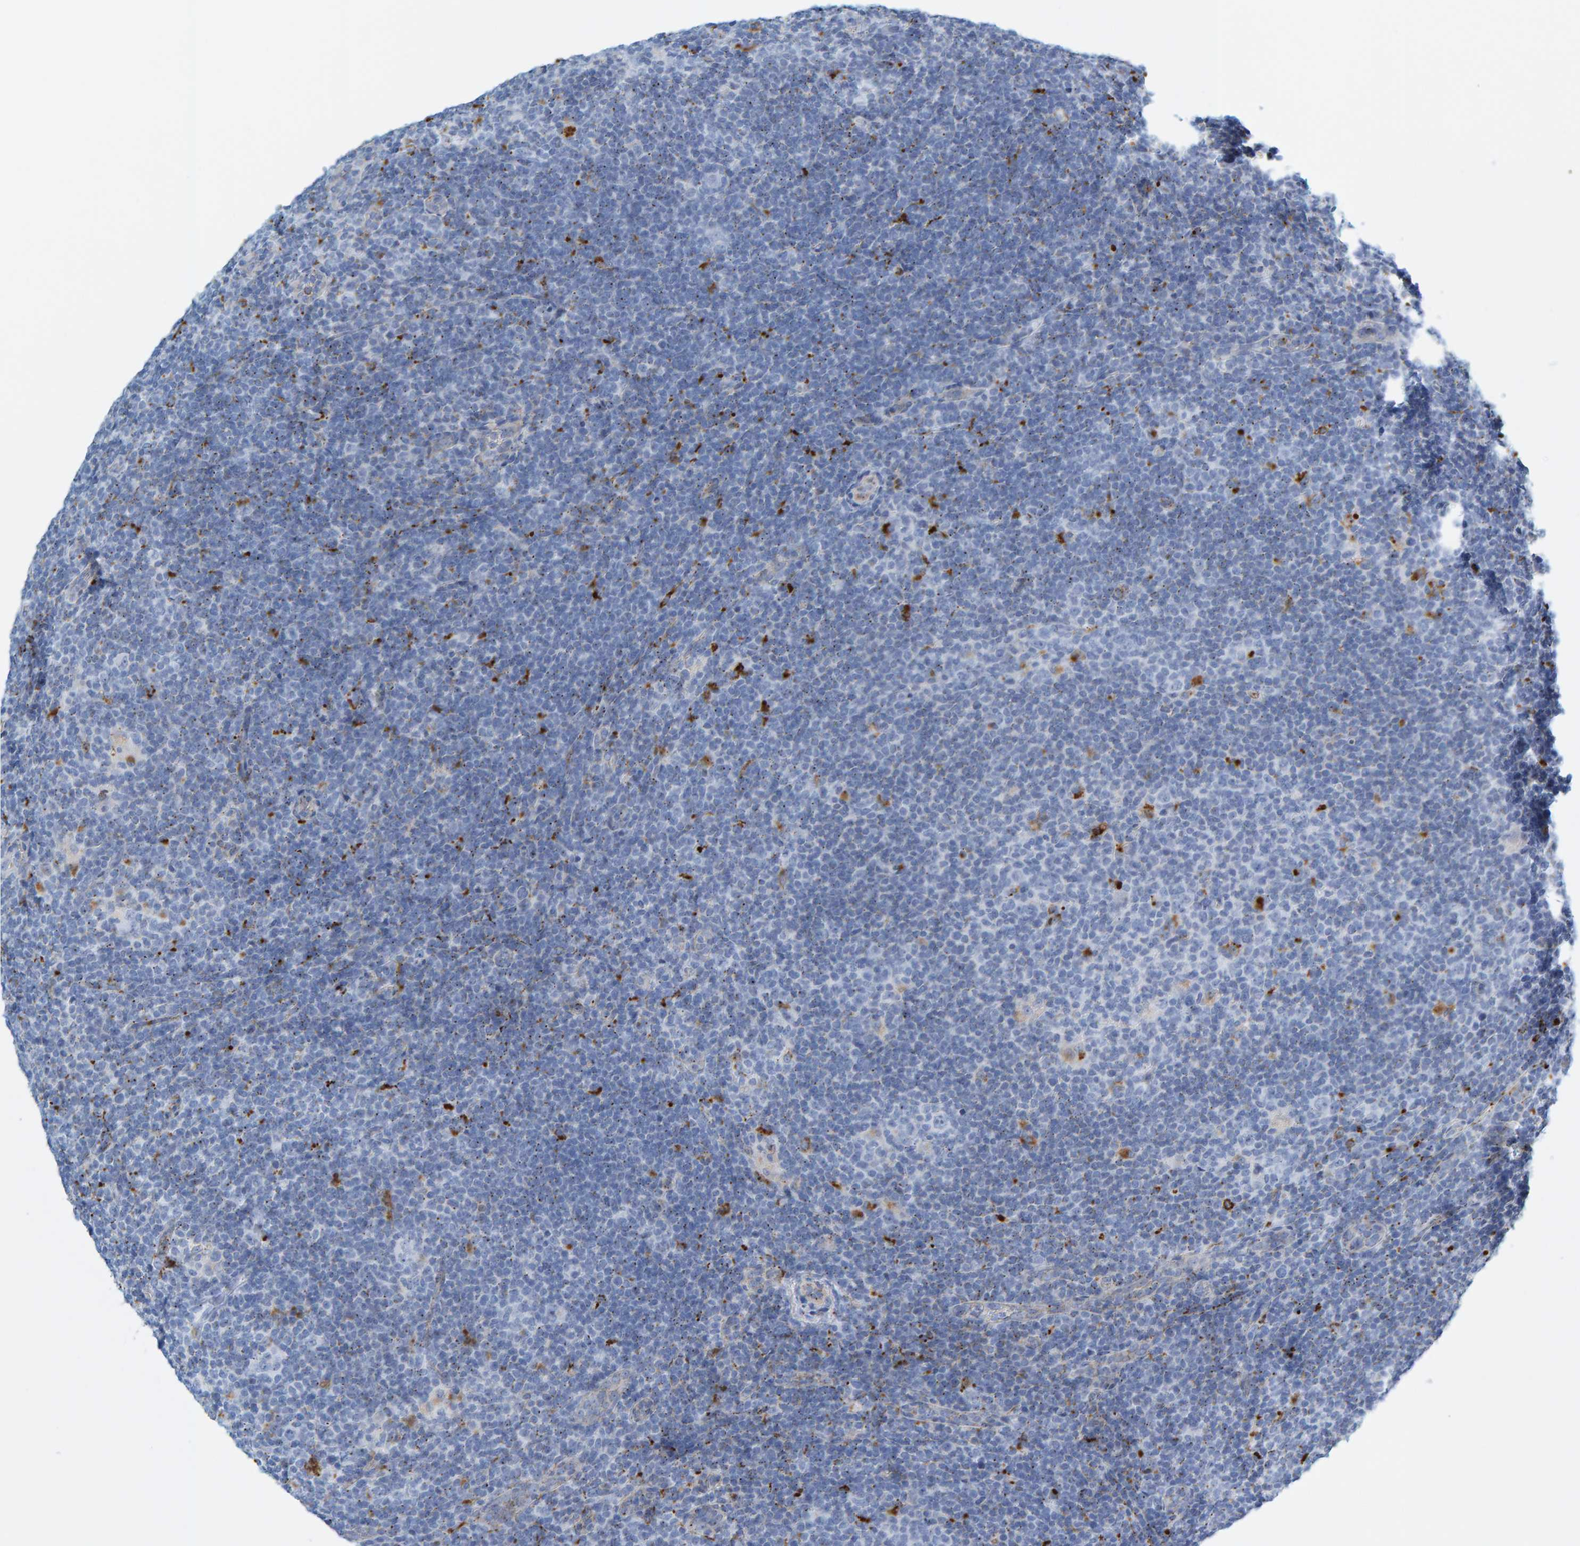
{"staining": {"intensity": "negative", "quantity": "none", "location": "none"}, "tissue": "lymphoma", "cell_type": "Tumor cells", "image_type": "cancer", "snomed": [{"axis": "morphology", "description": "Hodgkin's disease, NOS"}, {"axis": "topography", "description": "Lymph node"}], "caption": "The image reveals no significant staining in tumor cells of lymphoma.", "gene": "BIN3", "patient": {"sex": "female", "age": 57}}